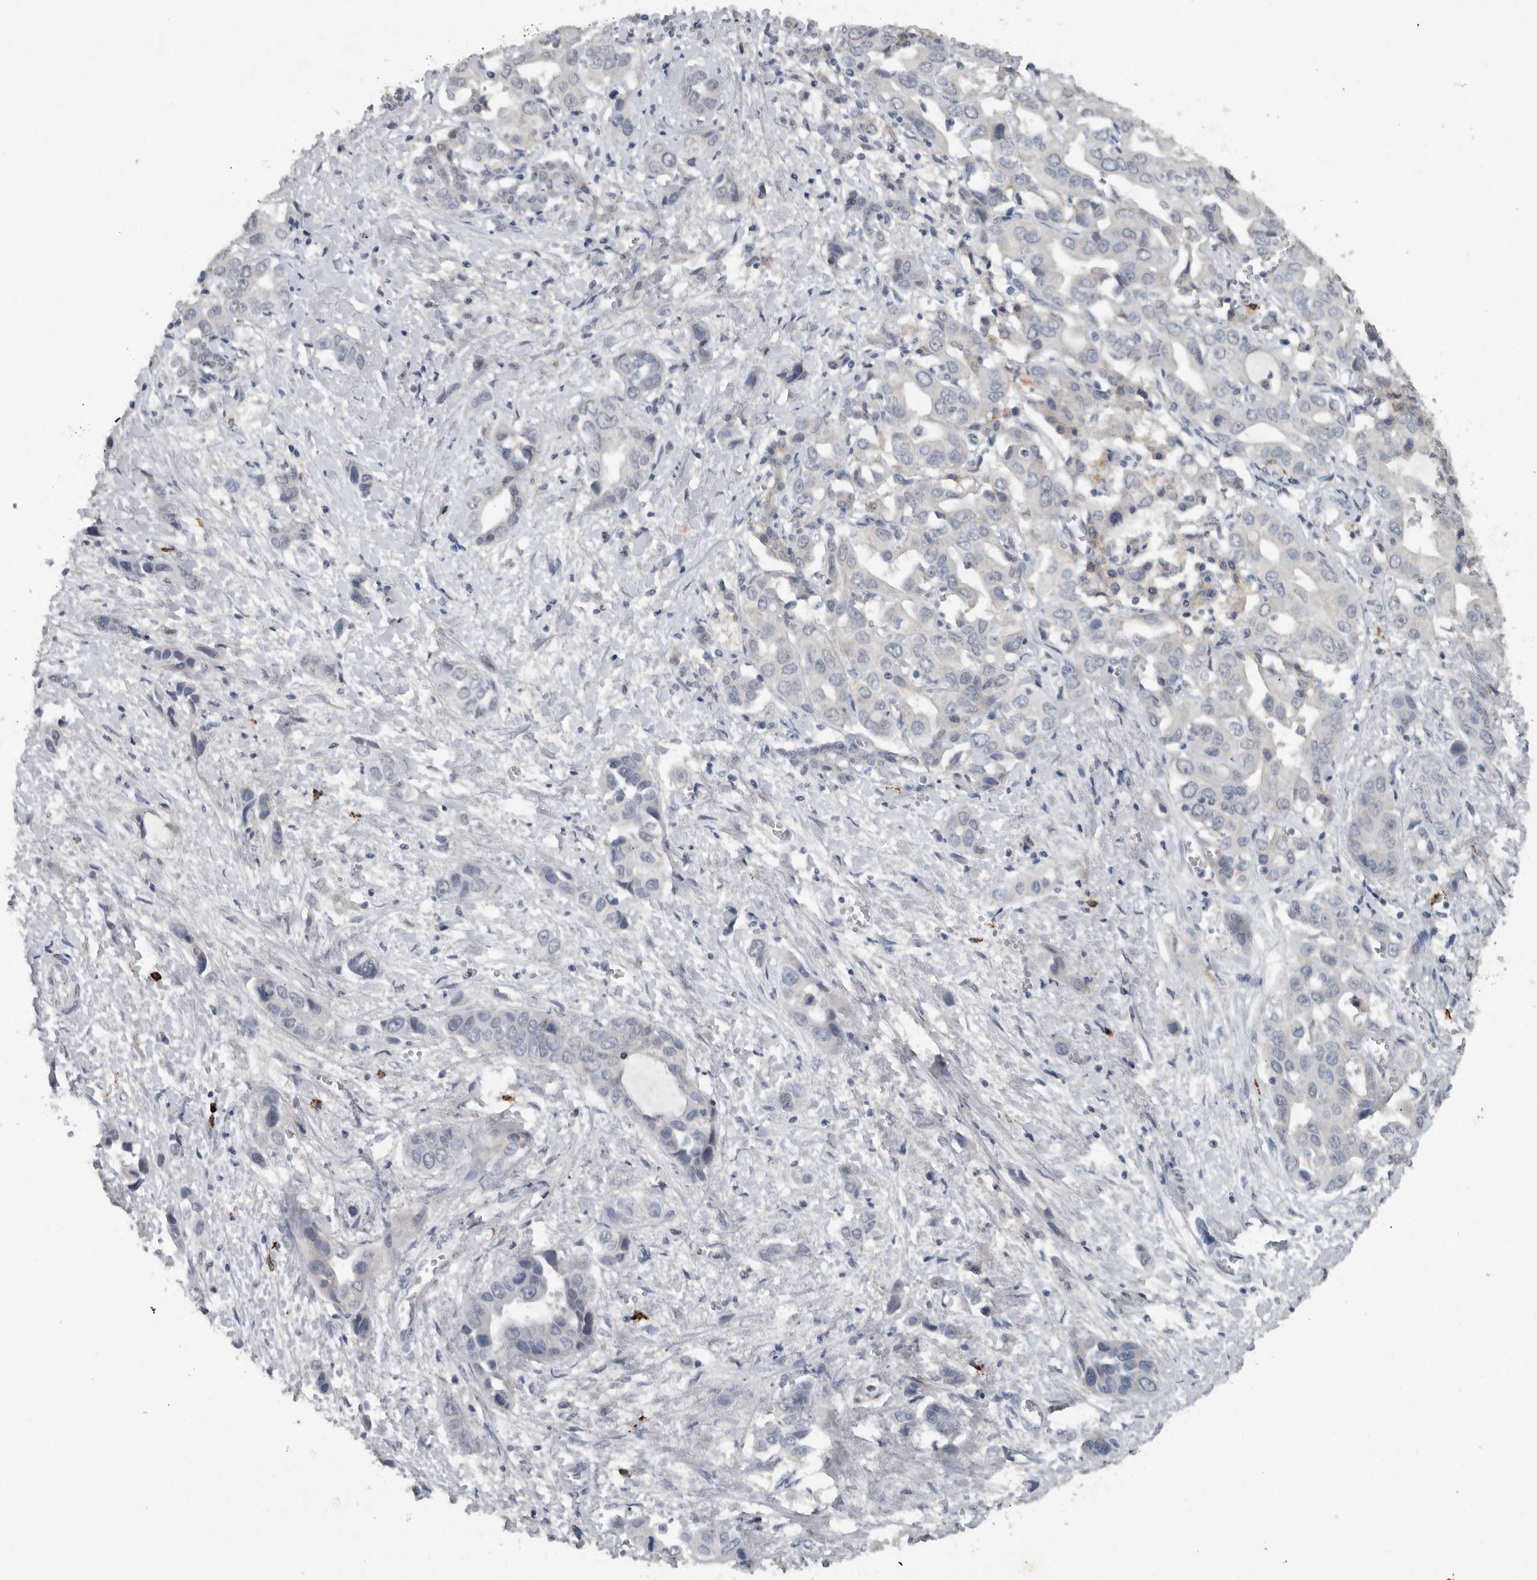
{"staining": {"intensity": "negative", "quantity": "none", "location": "none"}, "tissue": "liver cancer", "cell_type": "Tumor cells", "image_type": "cancer", "snomed": [{"axis": "morphology", "description": "Cholangiocarcinoma"}, {"axis": "topography", "description": "Liver"}], "caption": "Immunohistochemistry (IHC) micrograph of liver cholangiocarcinoma stained for a protein (brown), which exhibits no positivity in tumor cells. (DAB (3,3'-diaminobenzidine) immunohistochemistry (IHC) visualized using brightfield microscopy, high magnification).", "gene": "IL20", "patient": {"sex": "female", "age": 52}}